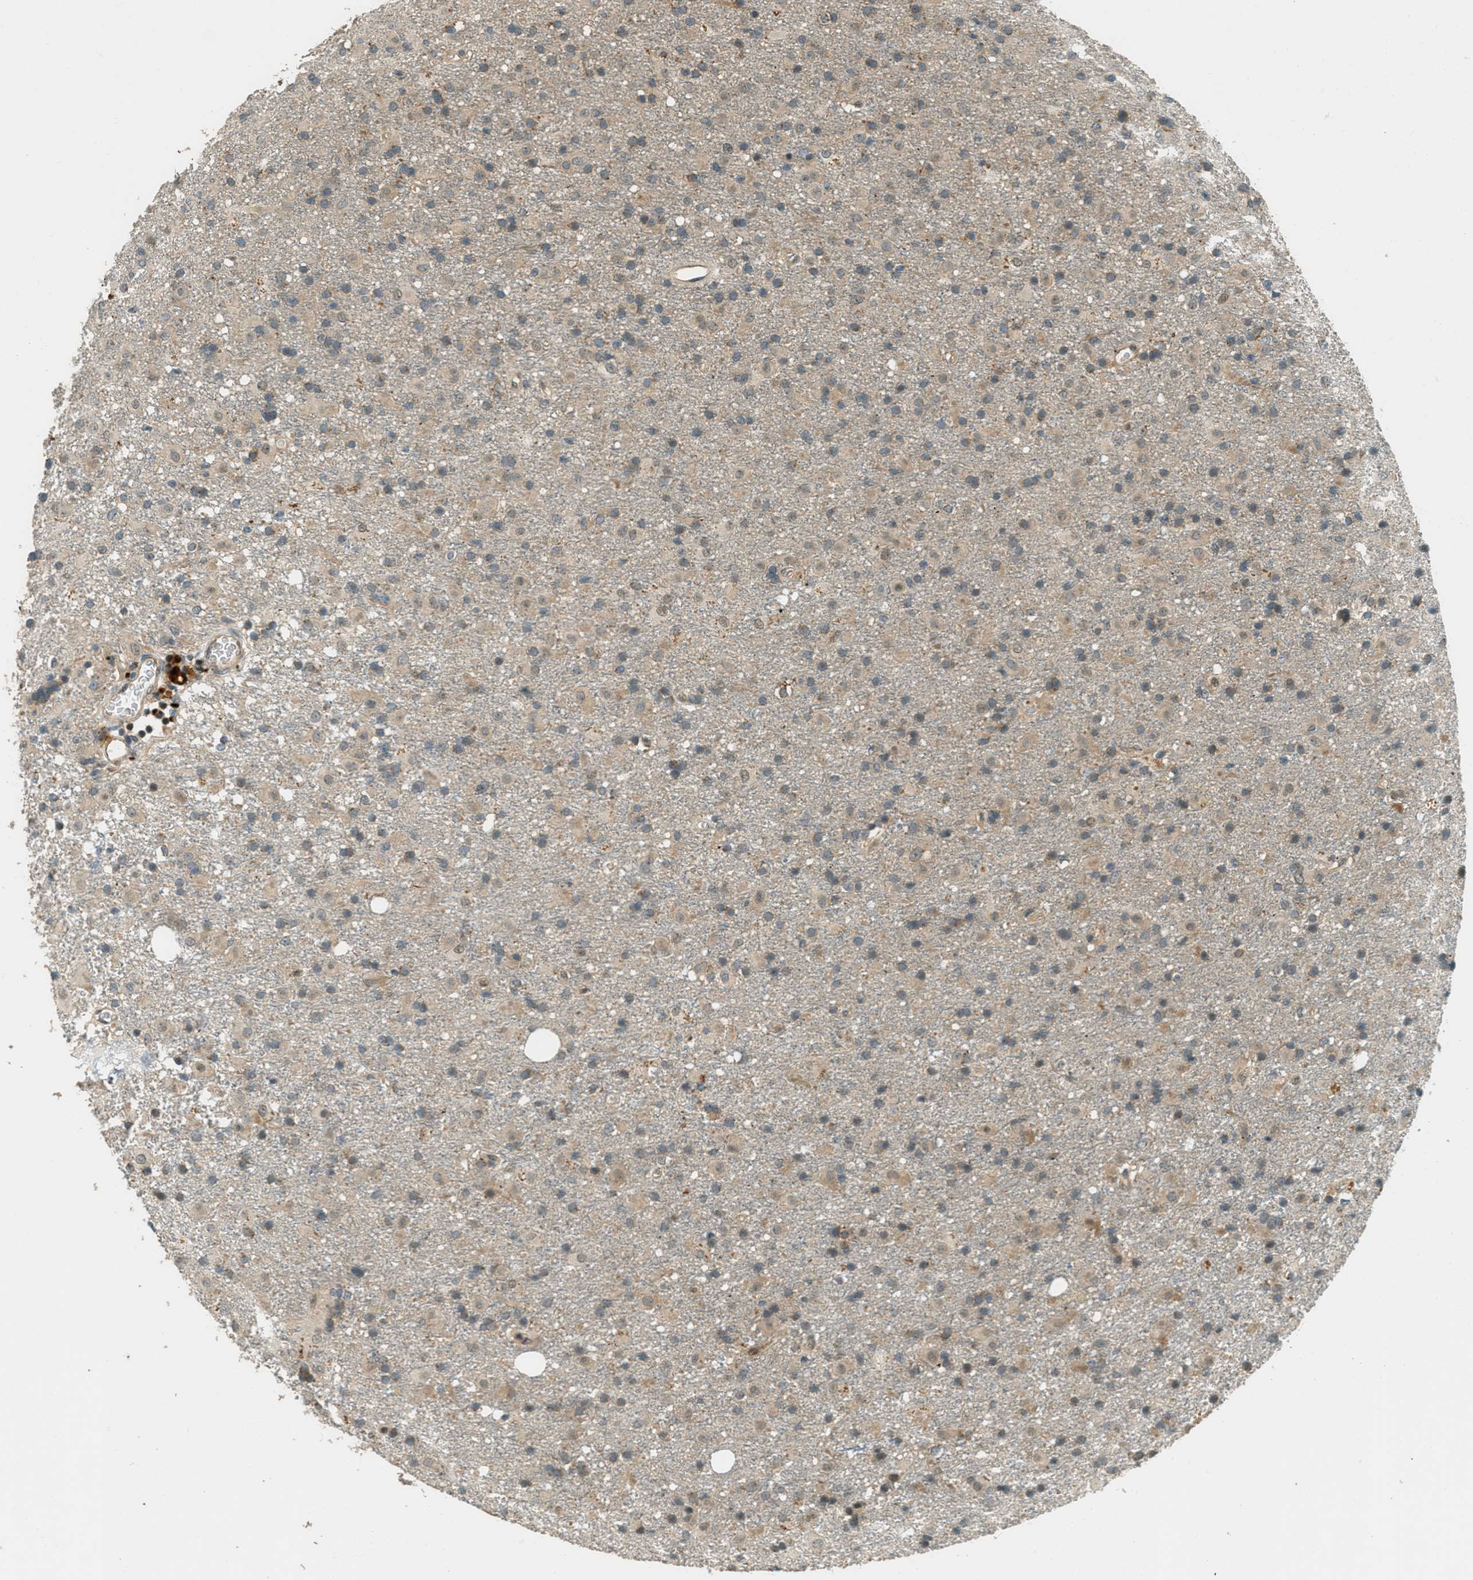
{"staining": {"intensity": "weak", "quantity": ">75%", "location": "cytoplasmic/membranous"}, "tissue": "glioma", "cell_type": "Tumor cells", "image_type": "cancer", "snomed": [{"axis": "morphology", "description": "Glioma, malignant, Low grade"}, {"axis": "topography", "description": "Brain"}], "caption": "The immunohistochemical stain shows weak cytoplasmic/membranous staining in tumor cells of glioma tissue. (DAB (3,3'-diaminobenzidine) IHC with brightfield microscopy, high magnification).", "gene": "PTPN23", "patient": {"sex": "male", "age": 65}}